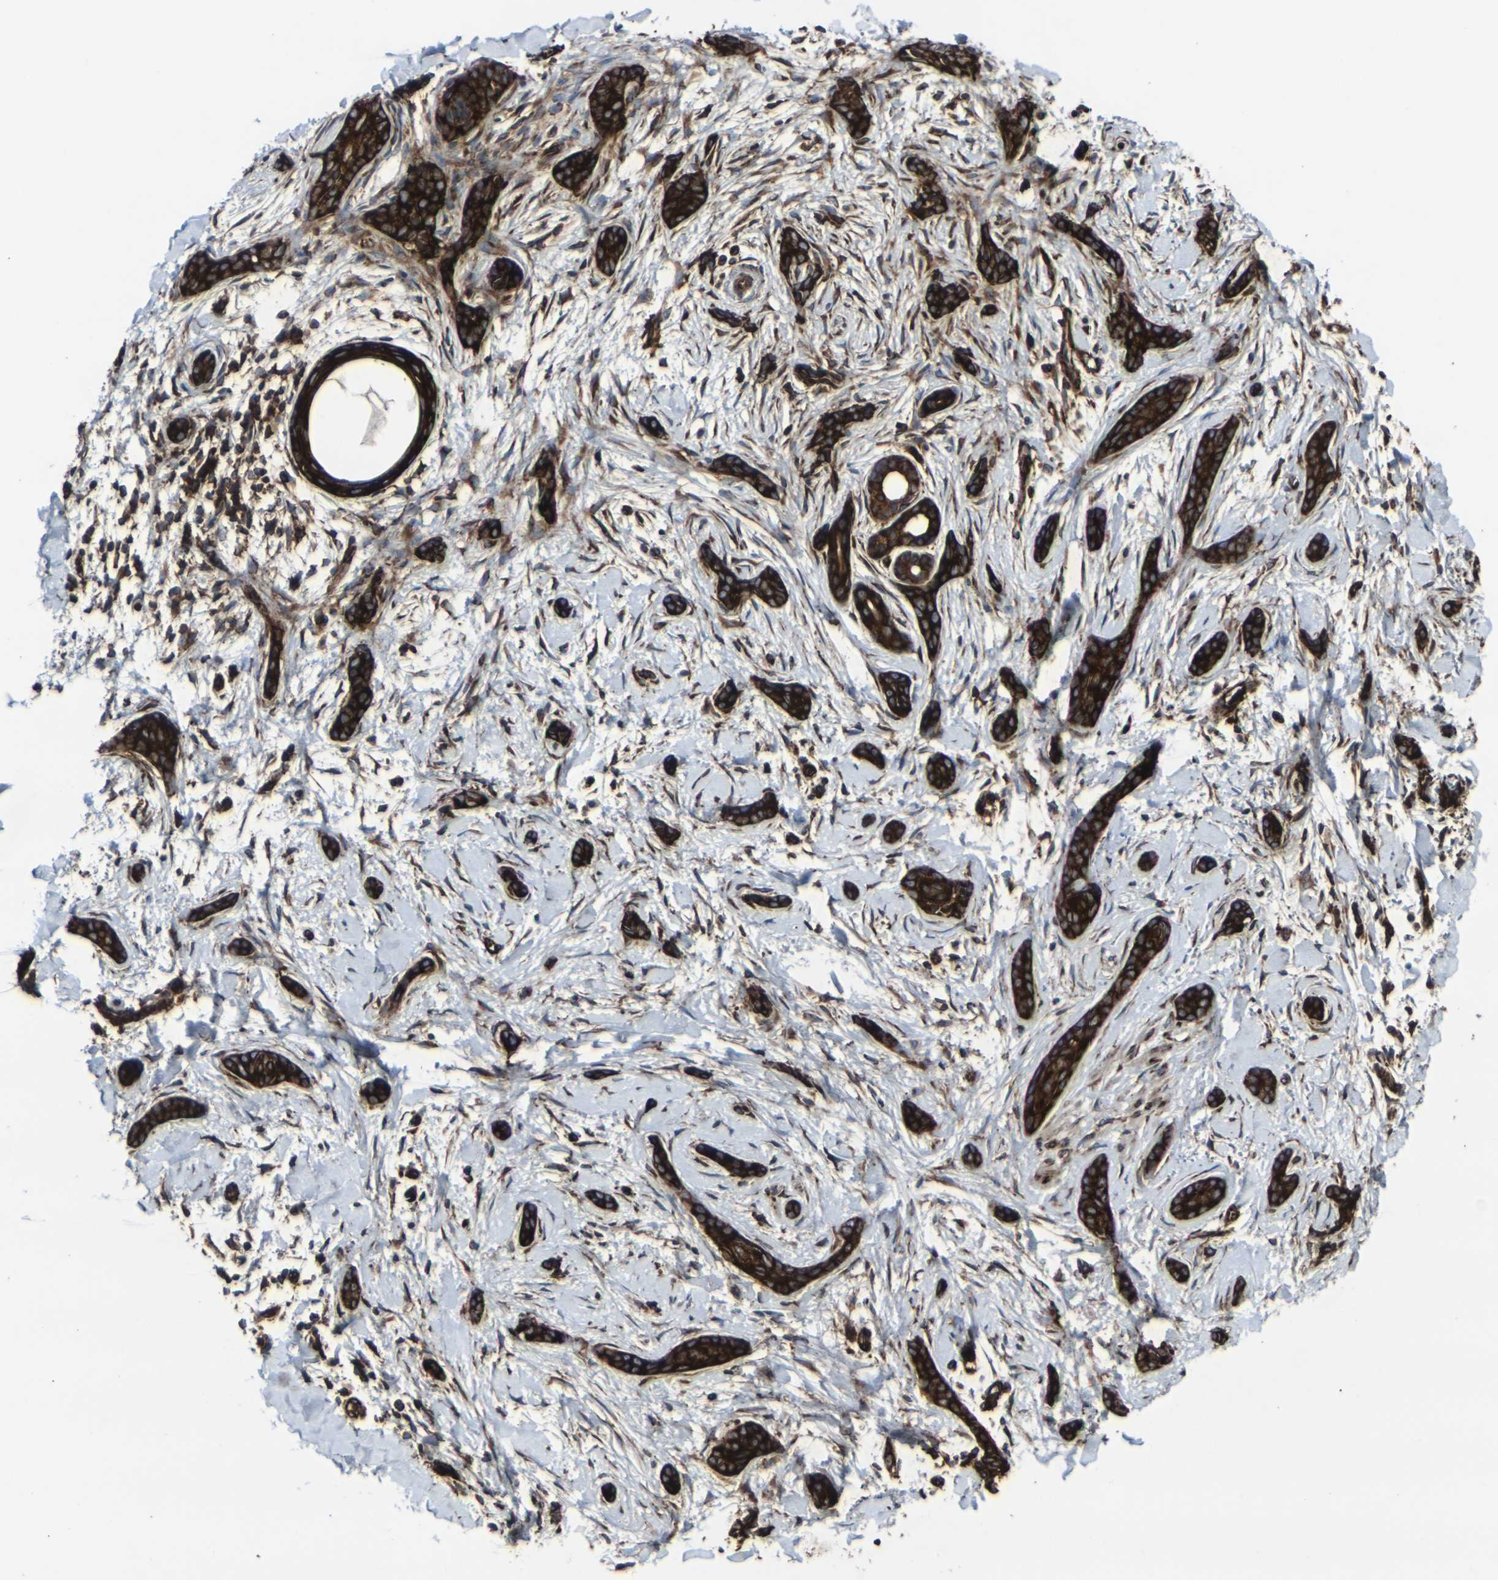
{"staining": {"intensity": "strong", "quantity": ">75%", "location": "cytoplasmic/membranous"}, "tissue": "skin cancer", "cell_type": "Tumor cells", "image_type": "cancer", "snomed": [{"axis": "morphology", "description": "Basal cell carcinoma"}, {"axis": "topography", "description": "Skin"}], "caption": "A high amount of strong cytoplasmic/membranous expression is appreciated in about >75% of tumor cells in skin cancer (basal cell carcinoma) tissue.", "gene": "MARCHF2", "patient": {"sex": "female", "age": 58}}